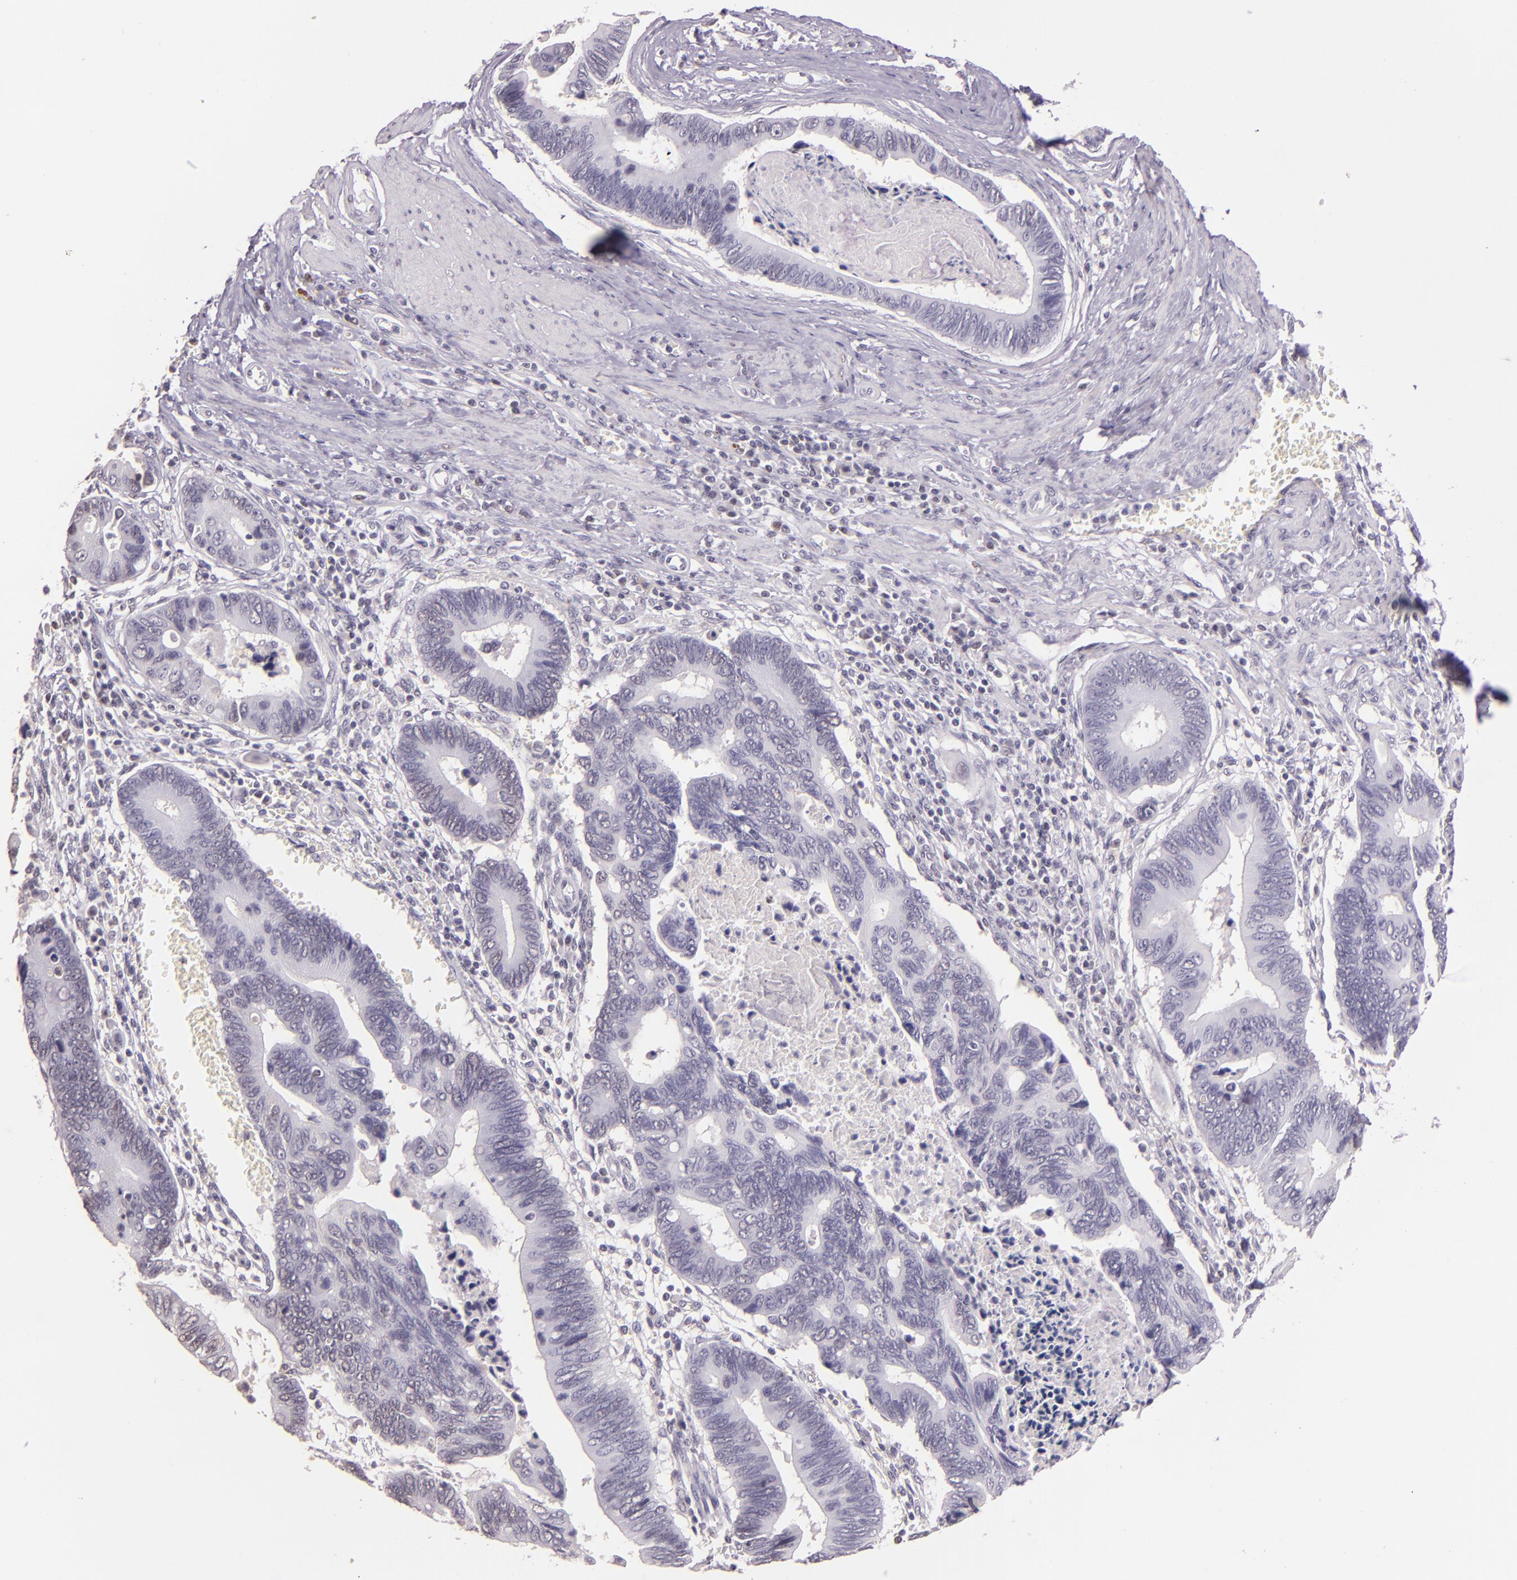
{"staining": {"intensity": "negative", "quantity": "none", "location": "none"}, "tissue": "pancreatic cancer", "cell_type": "Tumor cells", "image_type": "cancer", "snomed": [{"axis": "morphology", "description": "Adenocarcinoma, NOS"}, {"axis": "topography", "description": "Pancreas"}], "caption": "This is an IHC micrograph of human pancreatic cancer (adenocarcinoma). There is no expression in tumor cells.", "gene": "HSPA8", "patient": {"sex": "female", "age": 70}}